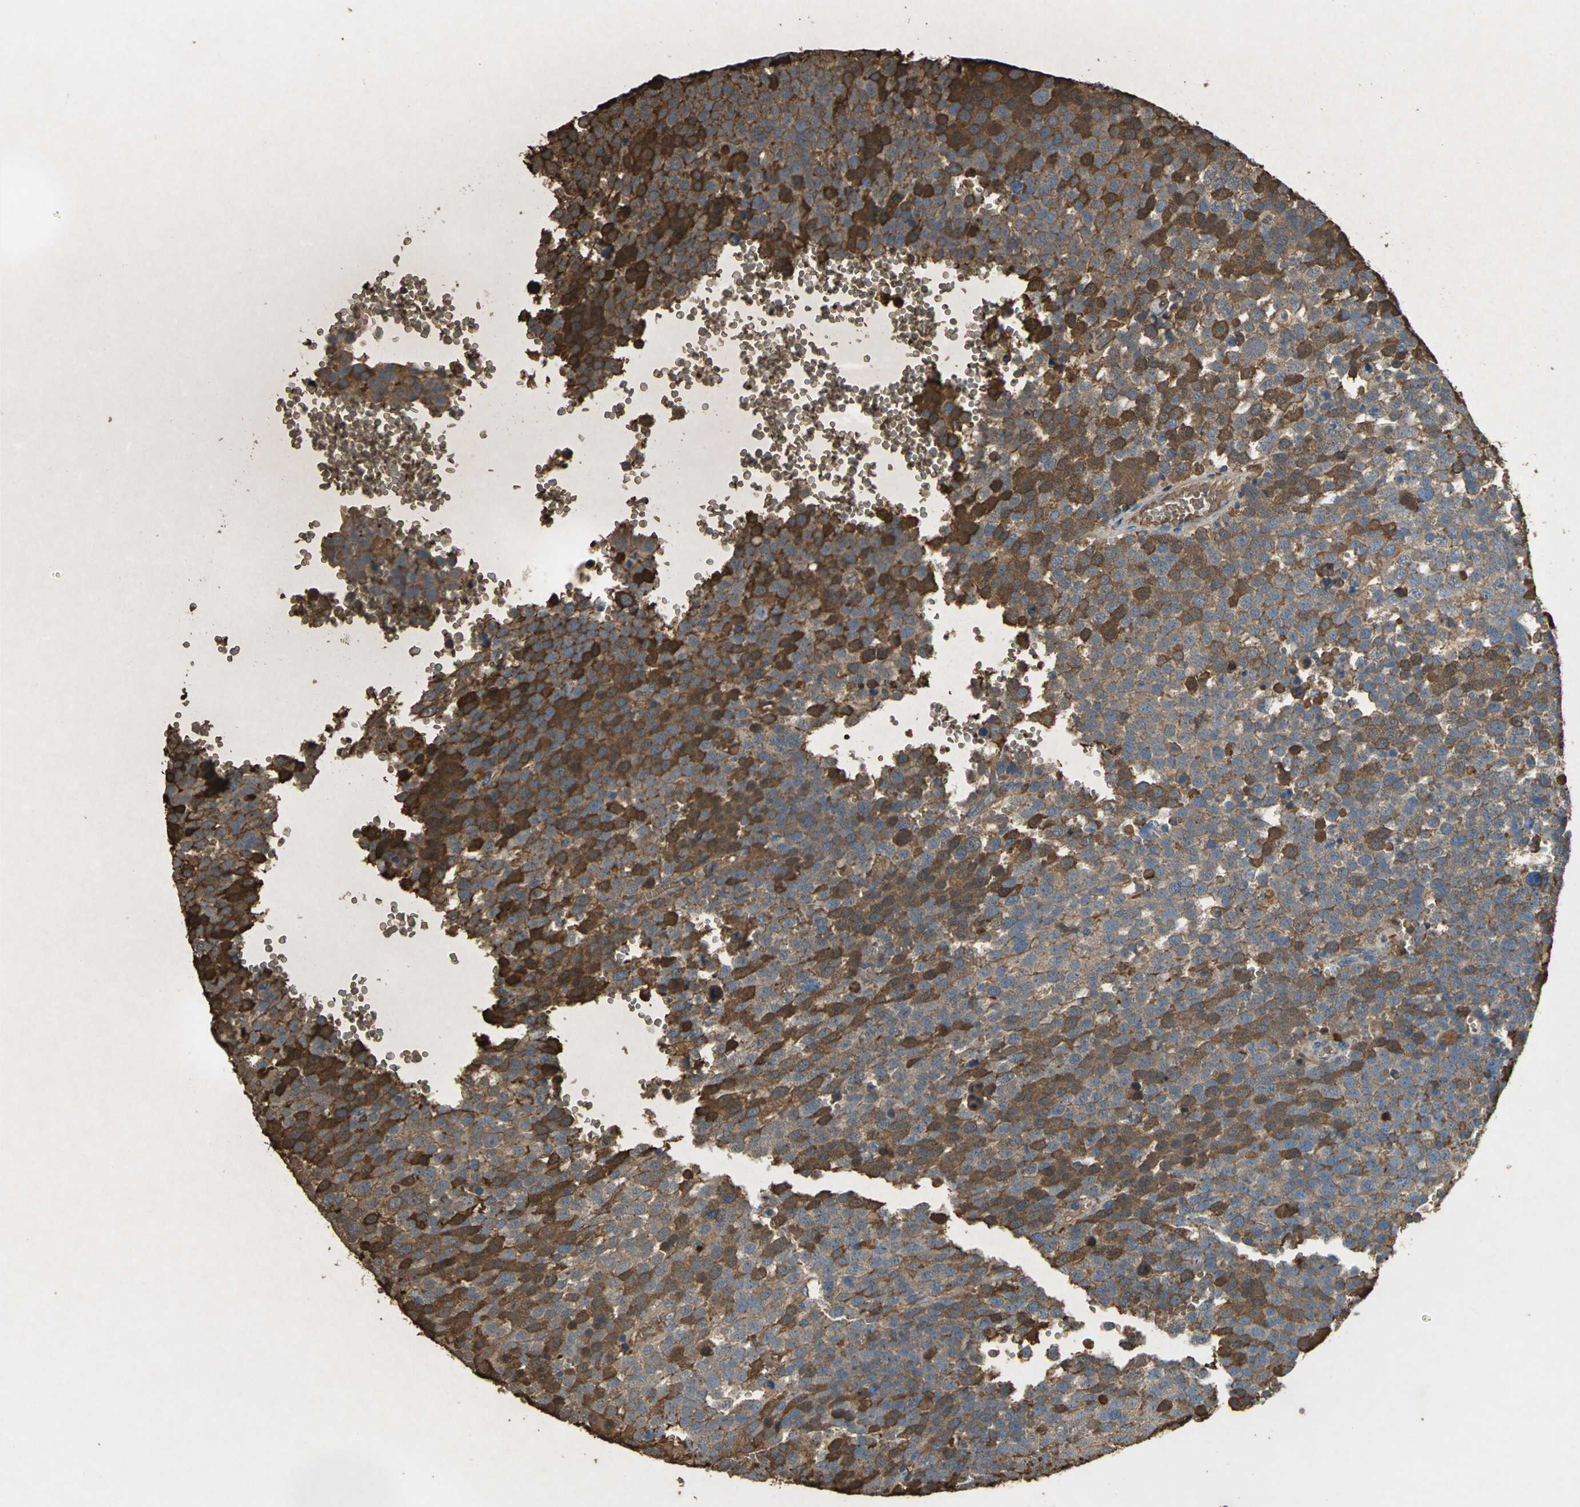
{"staining": {"intensity": "strong", "quantity": ">75%", "location": "cytoplasmic/membranous"}, "tissue": "testis cancer", "cell_type": "Tumor cells", "image_type": "cancer", "snomed": [{"axis": "morphology", "description": "Seminoma, NOS"}, {"axis": "topography", "description": "Testis"}], "caption": "Protein staining of testis cancer (seminoma) tissue exhibits strong cytoplasmic/membranous expression in approximately >75% of tumor cells. Ihc stains the protein of interest in brown and the nuclei are stained blue.", "gene": "TREM1", "patient": {"sex": "male", "age": 71}}